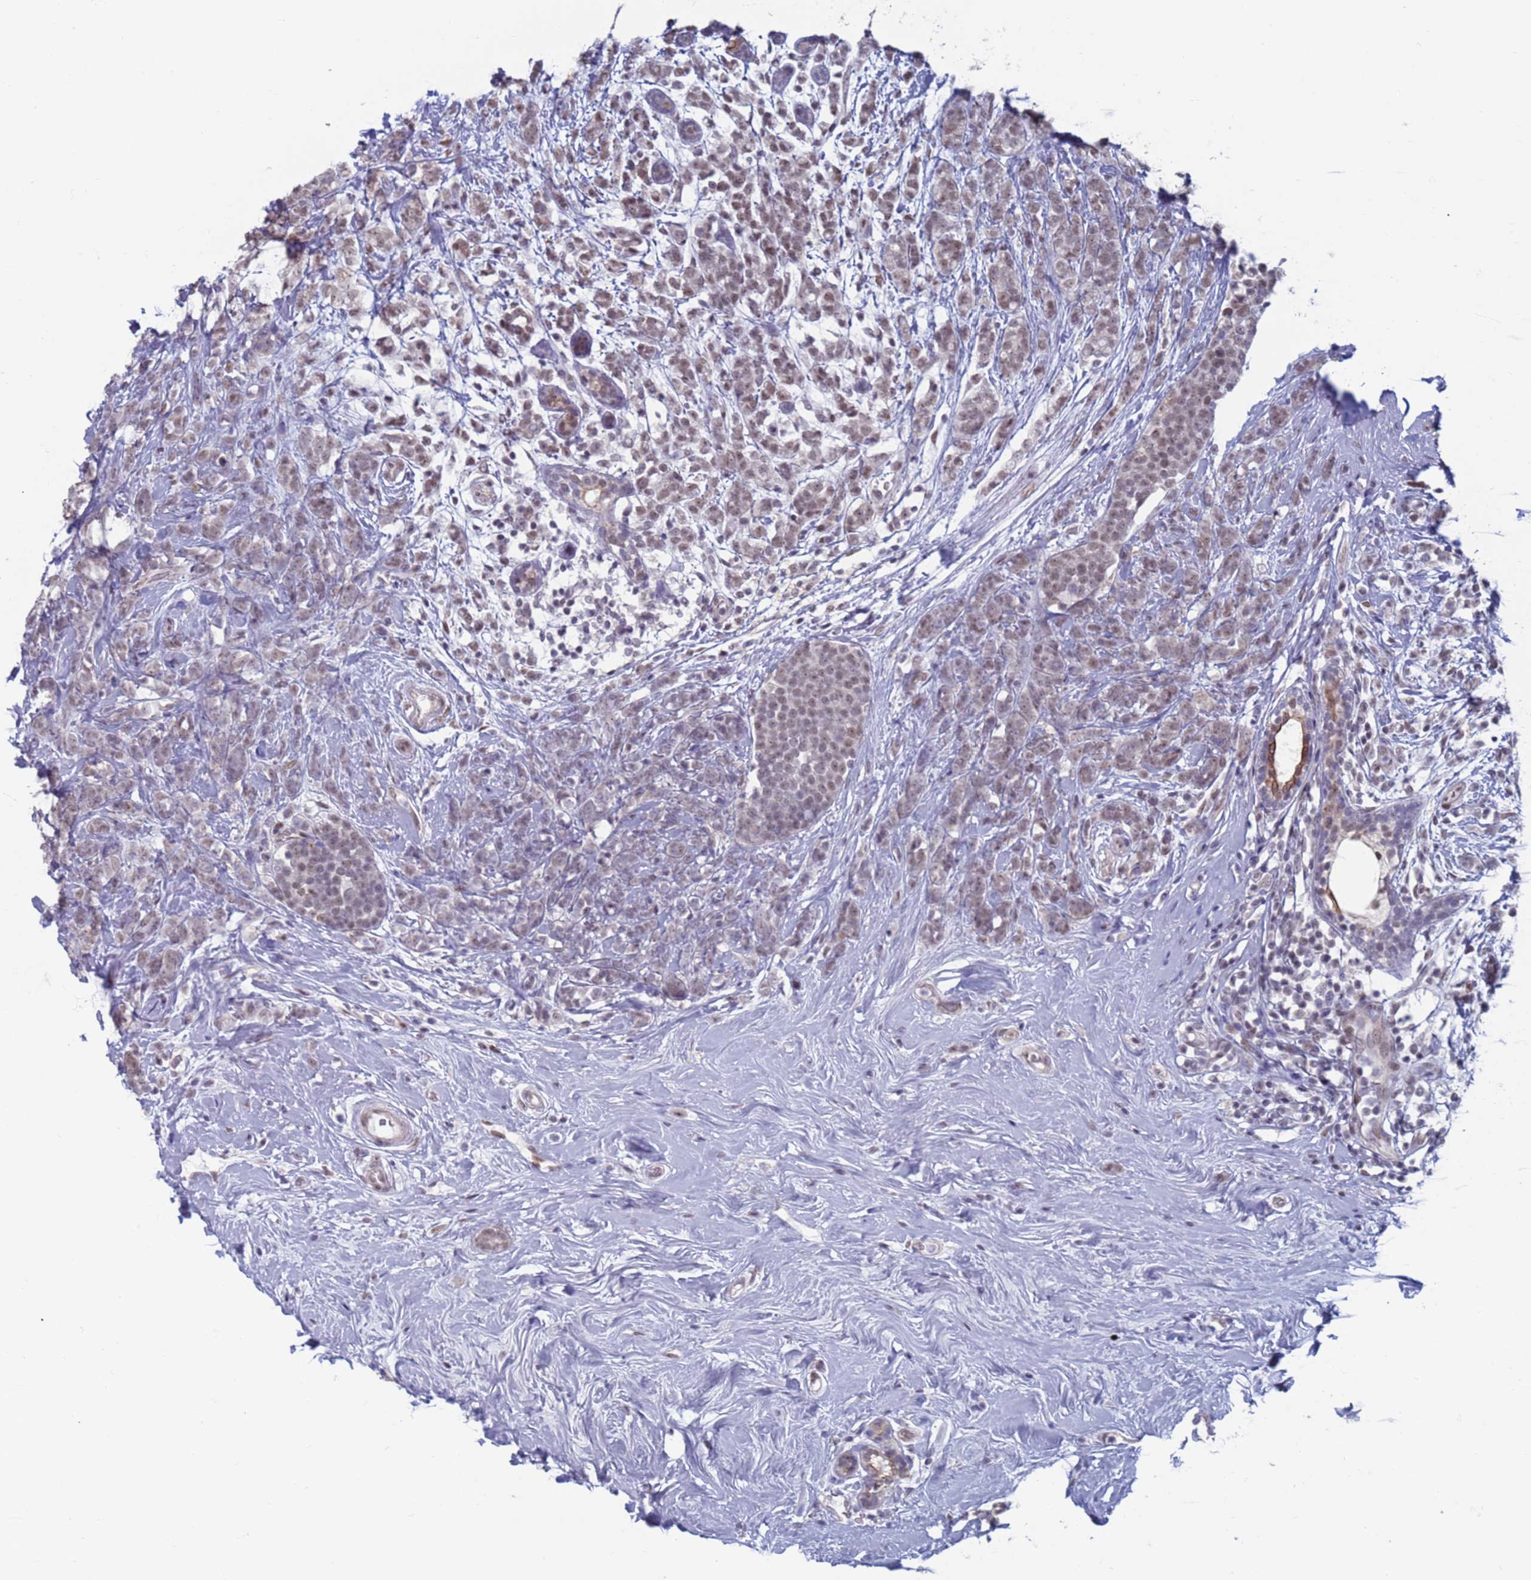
{"staining": {"intensity": "weak", "quantity": ">75%", "location": "nuclear"}, "tissue": "breast cancer", "cell_type": "Tumor cells", "image_type": "cancer", "snomed": [{"axis": "morphology", "description": "Lobular carcinoma"}, {"axis": "topography", "description": "Breast"}], "caption": "A photomicrograph of breast cancer stained for a protein shows weak nuclear brown staining in tumor cells. (brown staining indicates protein expression, while blue staining denotes nuclei).", "gene": "SAE1", "patient": {"sex": "female", "age": 58}}